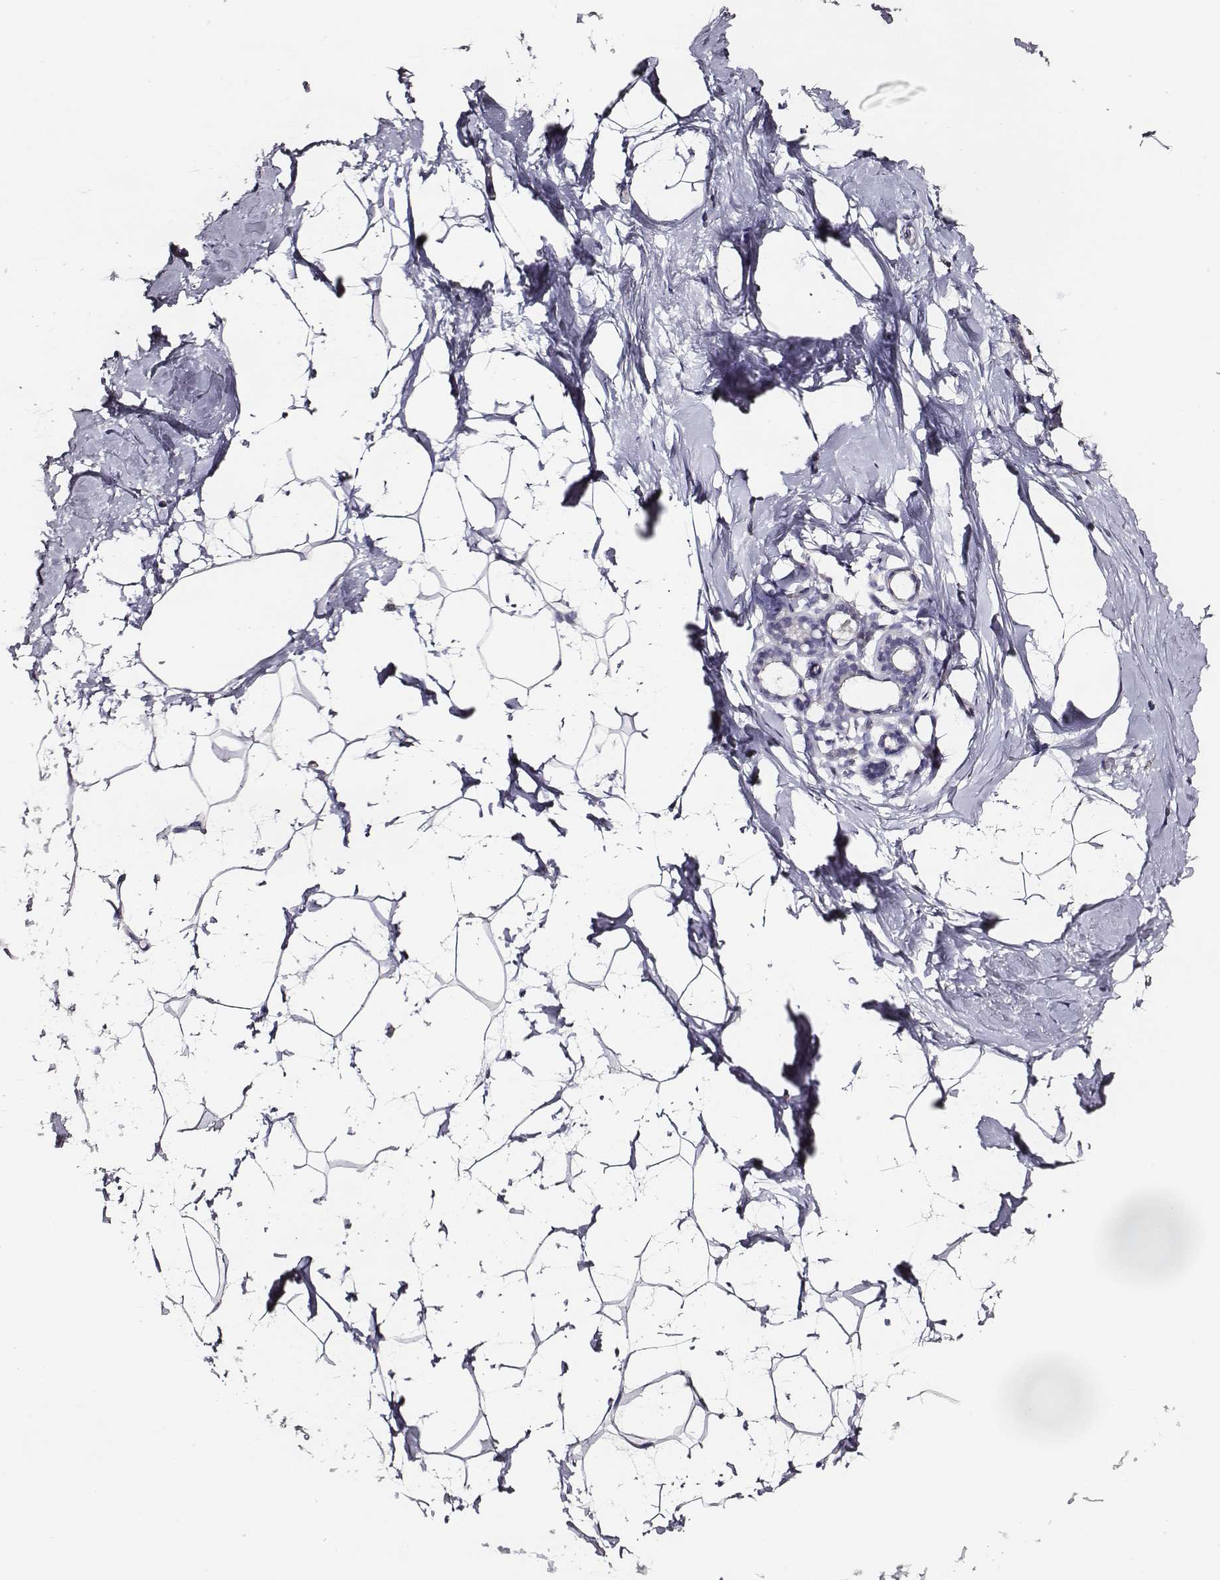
{"staining": {"intensity": "negative", "quantity": "none", "location": "none"}, "tissue": "breast", "cell_type": "Adipocytes", "image_type": "normal", "snomed": [{"axis": "morphology", "description": "Normal tissue, NOS"}, {"axis": "topography", "description": "Breast"}], "caption": "DAB (3,3'-diaminobenzidine) immunohistochemical staining of benign breast demonstrates no significant expression in adipocytes. Brightfield microscopy of immunohistochemistry (IHC) stained with DAB (3,3'-diaminobenzidine) (brown) and hematoxylin (blue), captured at high magnification.", "gene": "AADAT", "patient": {"sex": "female", "age": 32}}